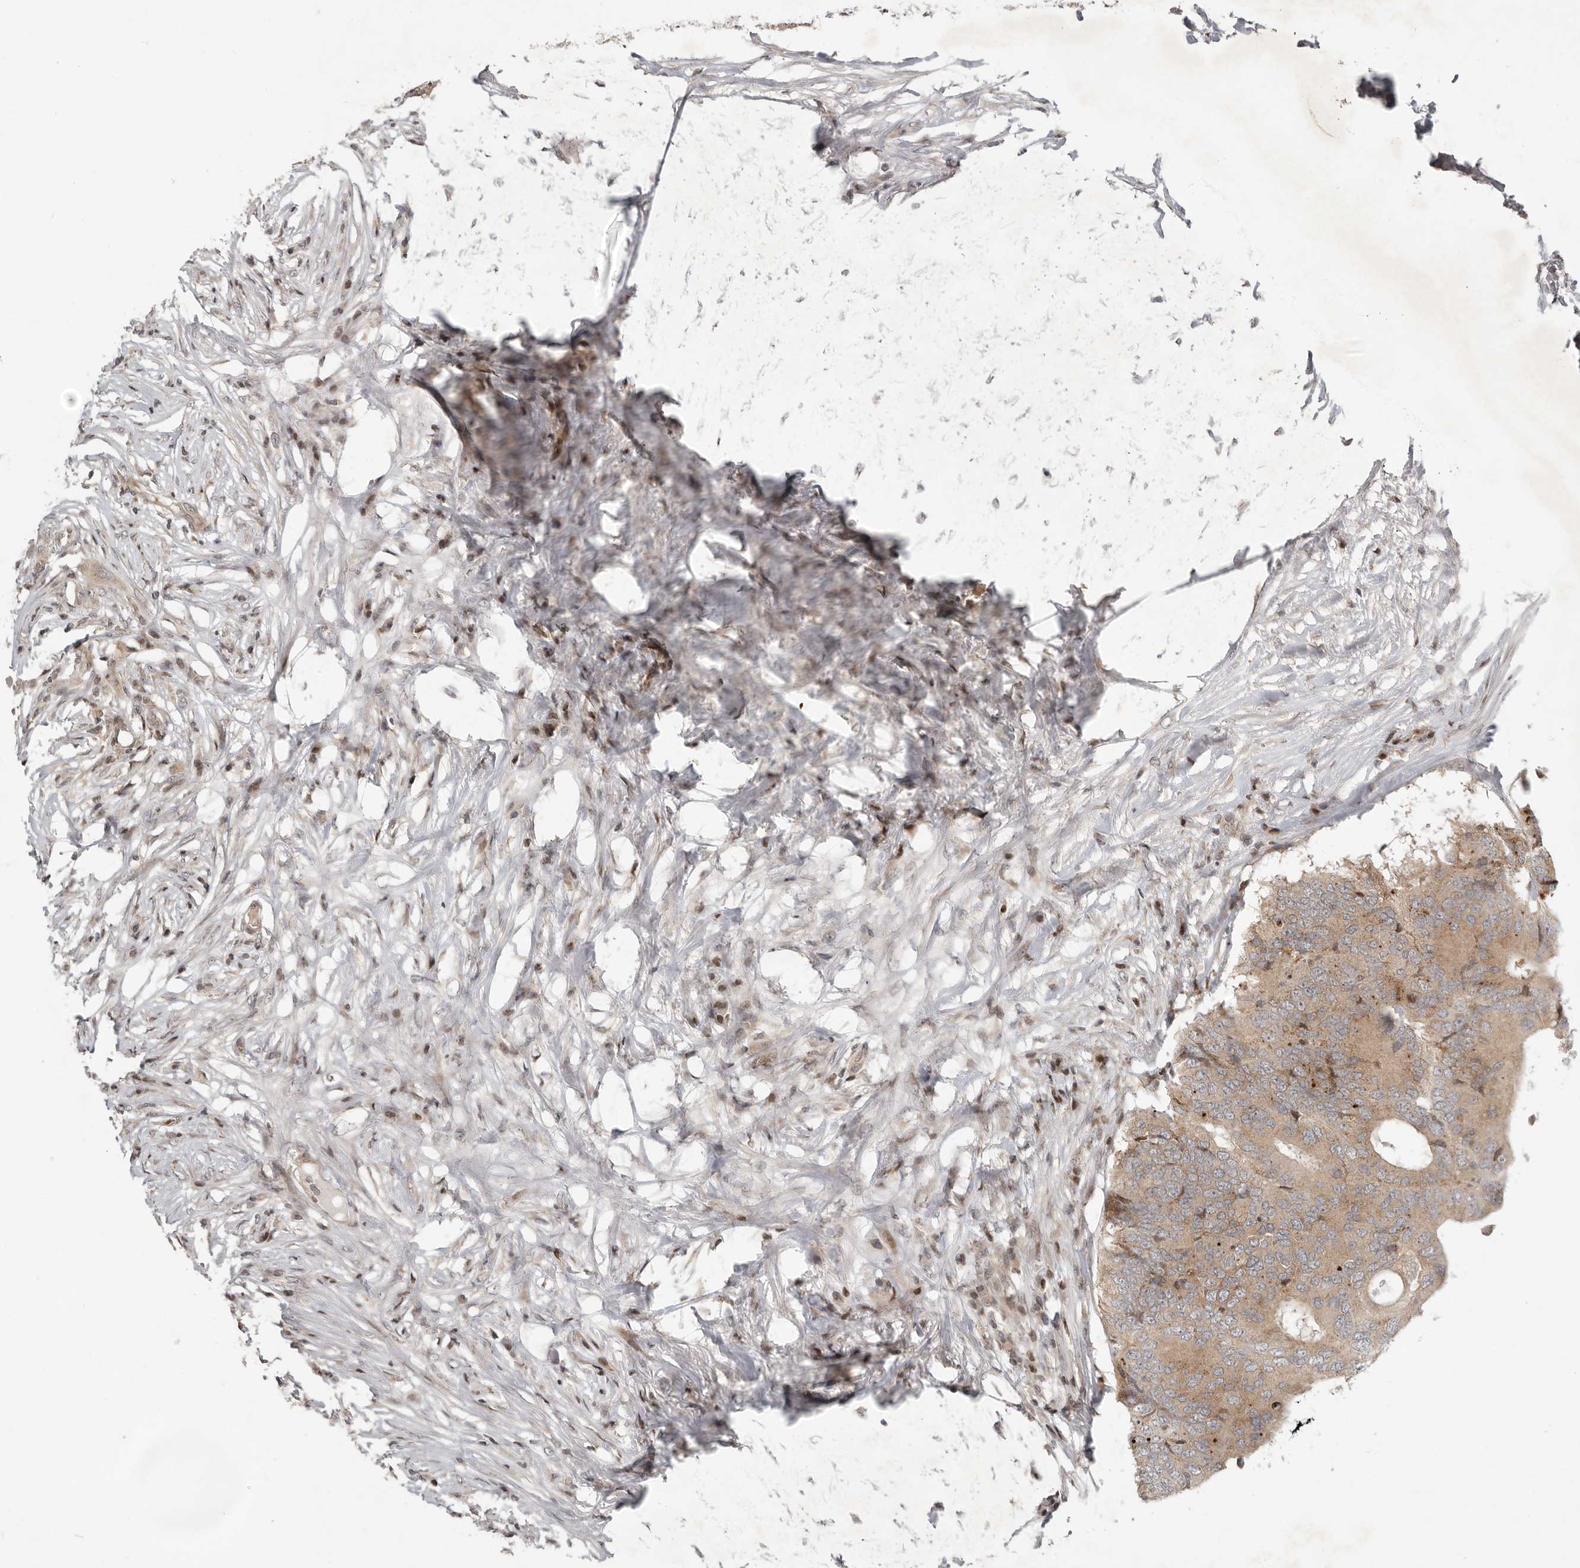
{"staining": {"intensity": "moderate", "quantity": ">75%", "location": "cytoplasmic/membranous"}, "tissue": "colorectal cancer", "cell_type": "Tumor cells", "image_type": "cancer", "snomed": [{"axis": "morphology", "description": "Adenocarcinoma, NOS"}, {"axis": "topography", "description": "Colon"}], "caption": "Protein staining by immunohistochemistry exhibits moderate cytoplasmic/membranous staining in about >75% of tumor cells in colorectal adenocarcinoma.", "gene": "RABIF", "patient": {"sex": "male", "age": 71}}